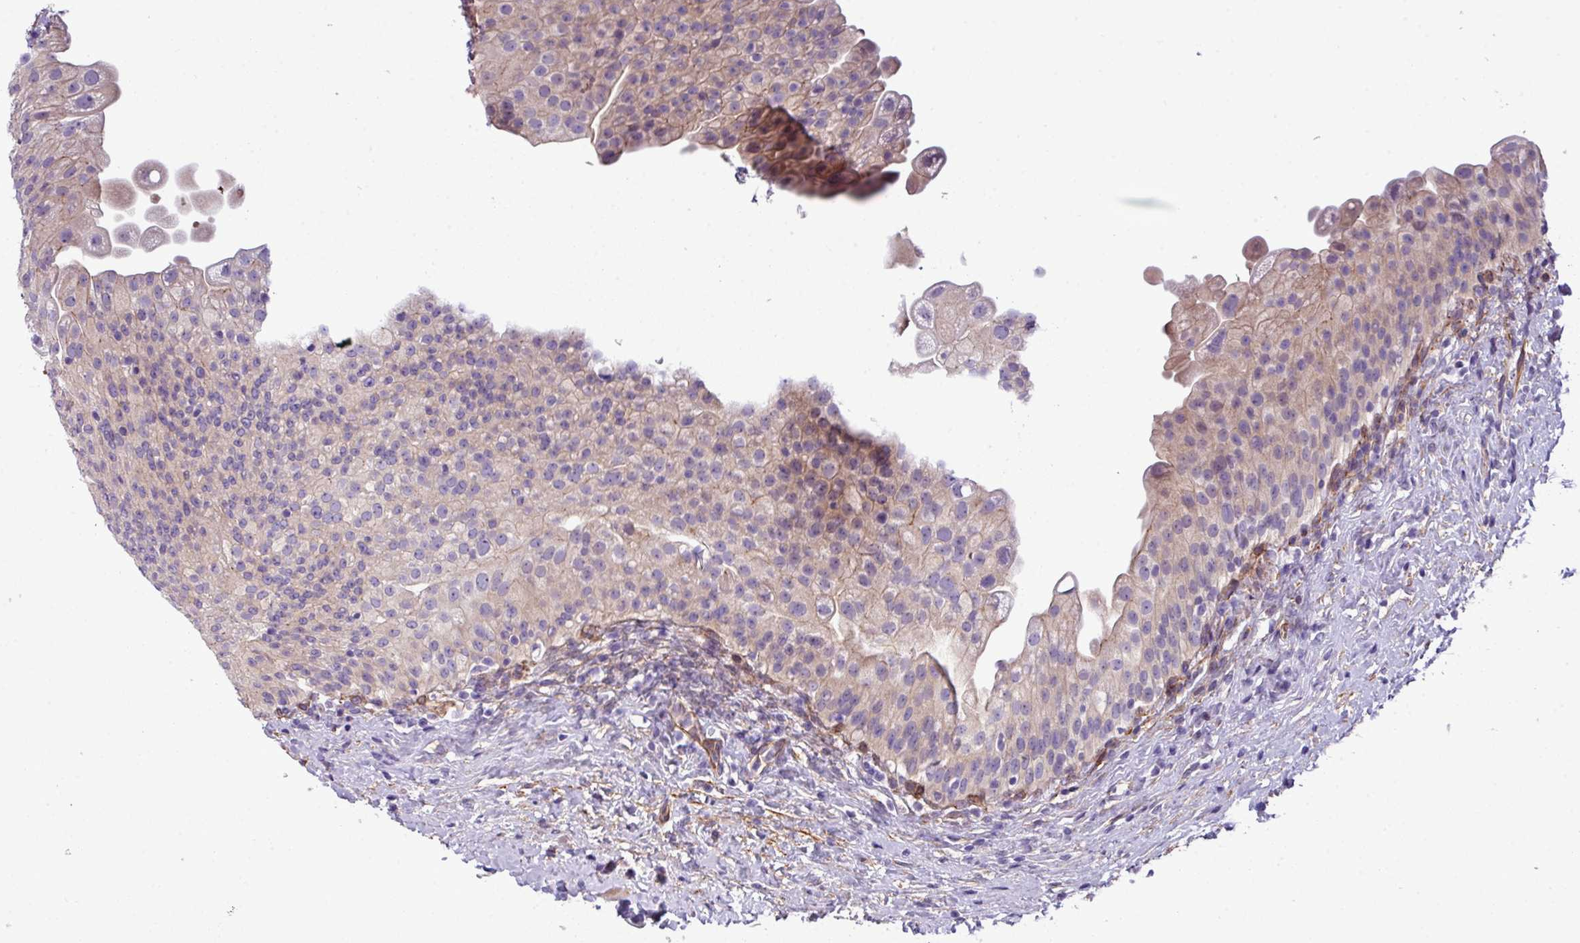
{"staining": {"intensity": "weak", "quantity": "<25%", "location": "cytoplasmic/membranous"}, "tissue": "urinary bladder", "cell_type": "Urothelial cells", "image_type": "normal", "snomed": [{"axis": "morphology", "description": "Normal tissue, NOS"}, {"axis": "topography", "description": "Urinary bladder"}], "caption": "This is an IHC micrograph of normal human urinary bladder. There is no expression in urothelial cells.", "gene": "PARD6A", "patient": {"sex": "female", "age": 27}}